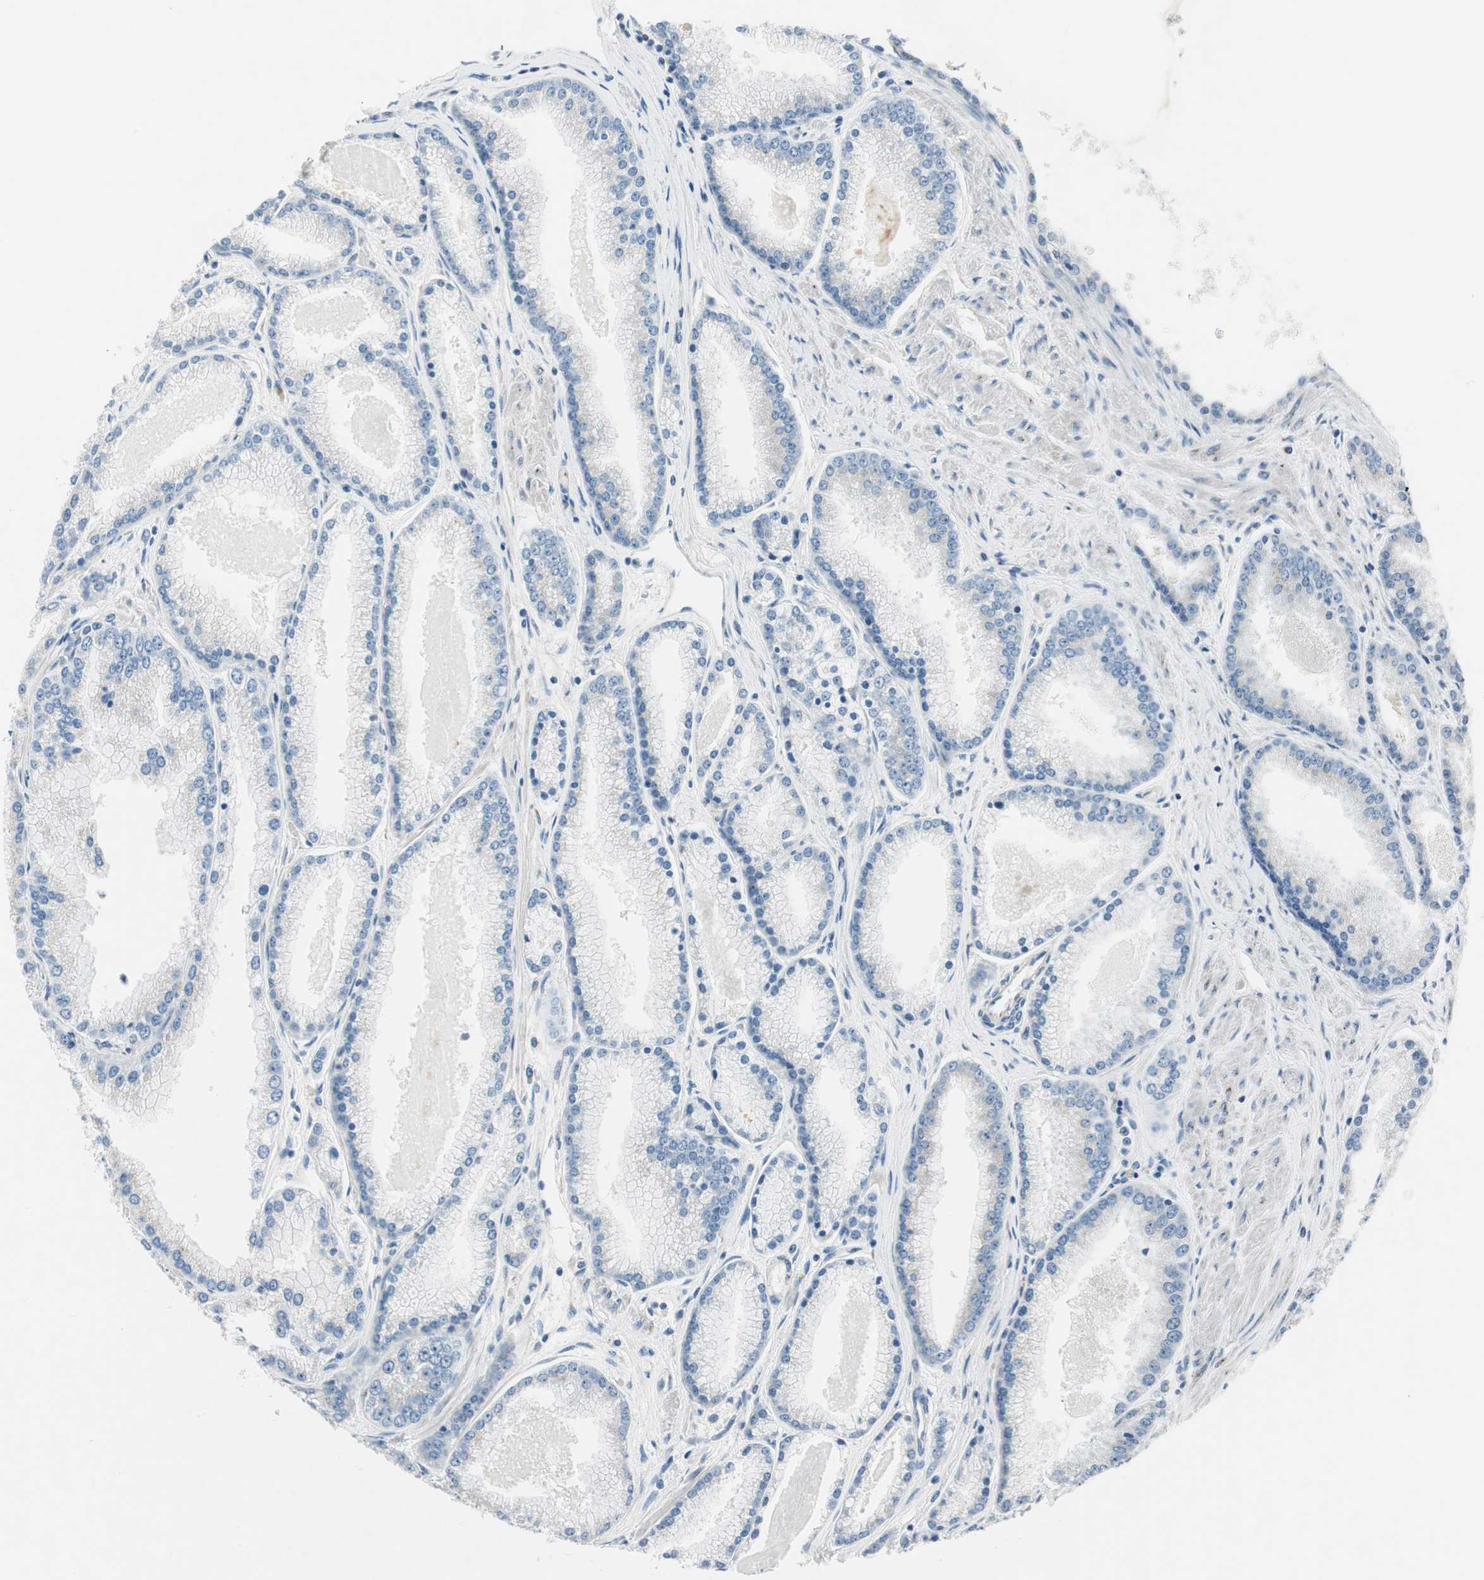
{"staining": {"intensity": "negative", "quantity": "none", "location": "none"}, "tissue": "prostate cancer", "cell_type": "Tumor cells", "image_type": "cancer", "snomed": [{"axis": "morphology", "description": "Adenocarcinoma, High grade"}, {"axis": "topography", "description": "Prostate"}], "caption": "Immunohistochemistry (IHC) of high-grade adenocarcinoma (prostate) displays no positivity in tumor cells.", "gene": "TMF1", "patient": {"sex": "male", "age": 61}}